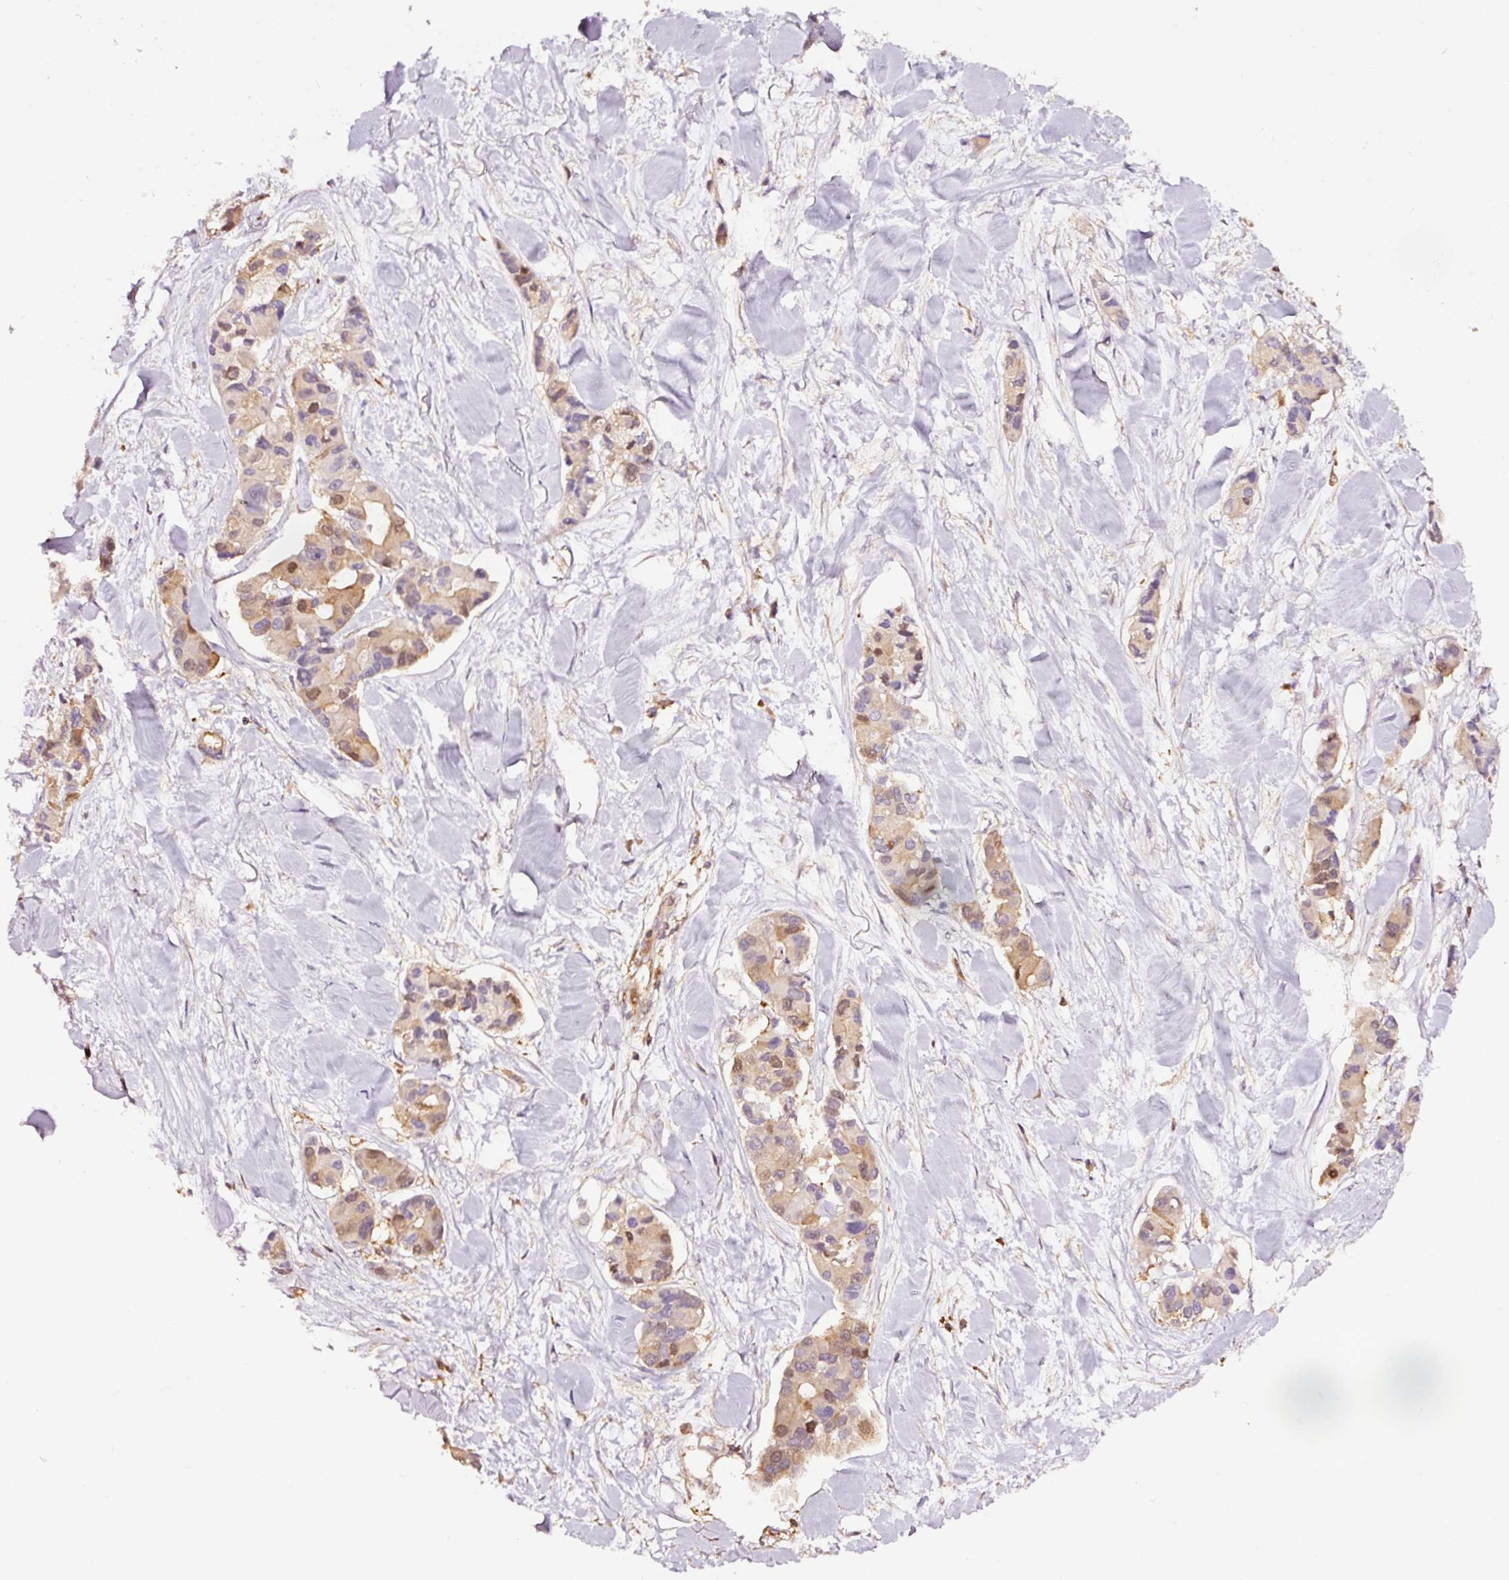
{"staining": {"intensity": "weak", "quantity": "25%-75%", "location": "cytoplasmic/membranous,nuclear"}, "tissue": "lung cancer", "cell_type": "Tumor cells", "image_type": "cancer", "snomed": [{"axis": "morphology", "description": "Adenocarcinoma, NOS"}, {"axis": "topography", "description": "Lung"}], "caption": "Immunohistochemical staining of lung cancer displays low levels of weak cytoplasmic/membranous and nuclear staining in about 25%-75% of tumor cells.", "gene": "METAP1", "patient": {"sex": "female", "age": 54}}